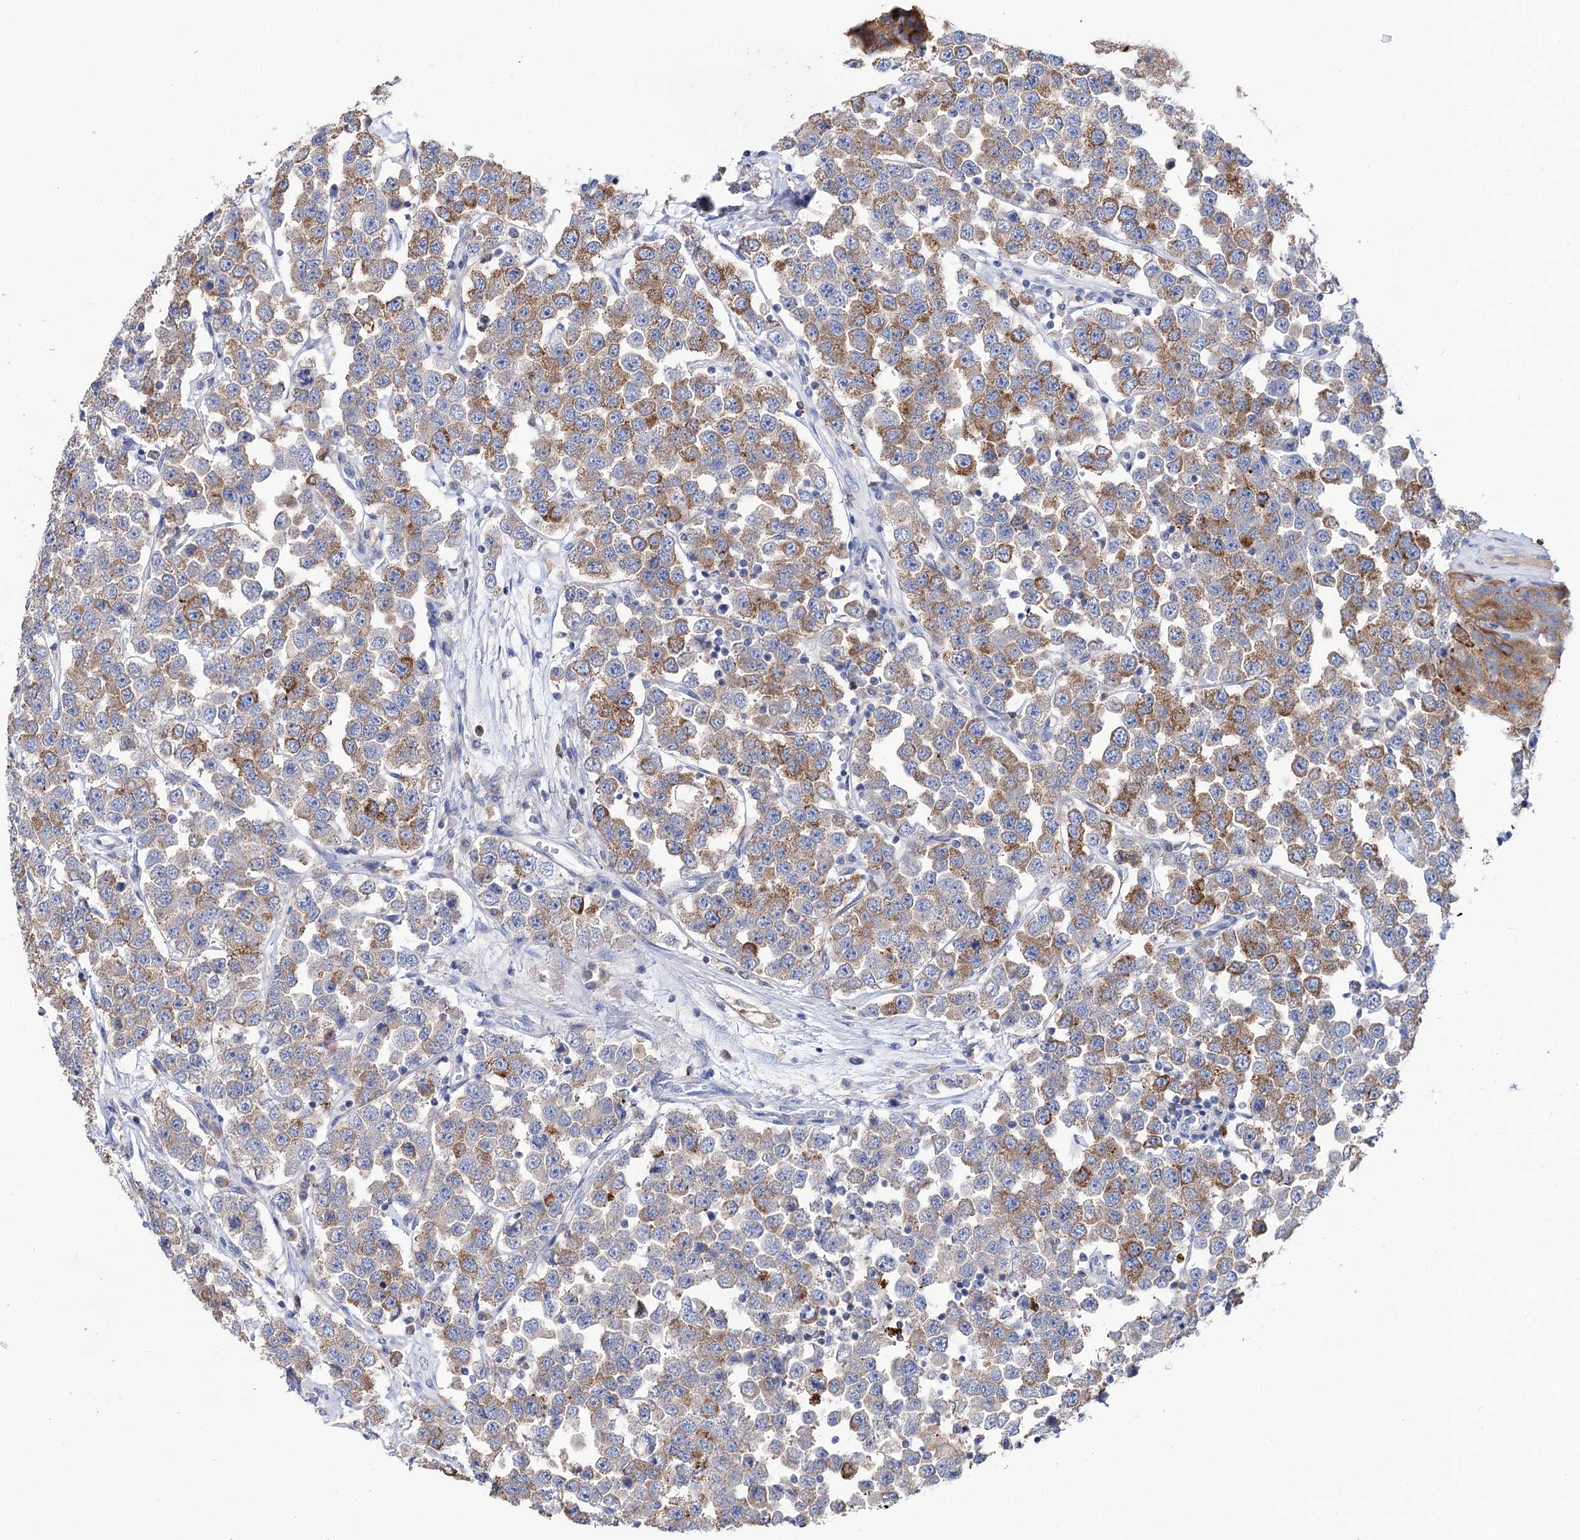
{"staining": {"intensity": "moderate", "quantity": ">75%", "location": "cytoplasmic/membranous"}, "tissue": "testis cancer", "cell_type": "Tumor cells", "image_type": "cancer", "snomed": [{"axis": "morphology", "description": "Seminoma, NOS"}, {"axis": "topography", "description": "Testis"}], "caption": "There is medium levels of moderate cytoplasmic/membranous expression in tumor cells of testis cancer (seminoma), as demonstrated by immunohistochemical staining (brown color).", "gene": "BBS4", "patient": {"sex": "male", "age": 28}}